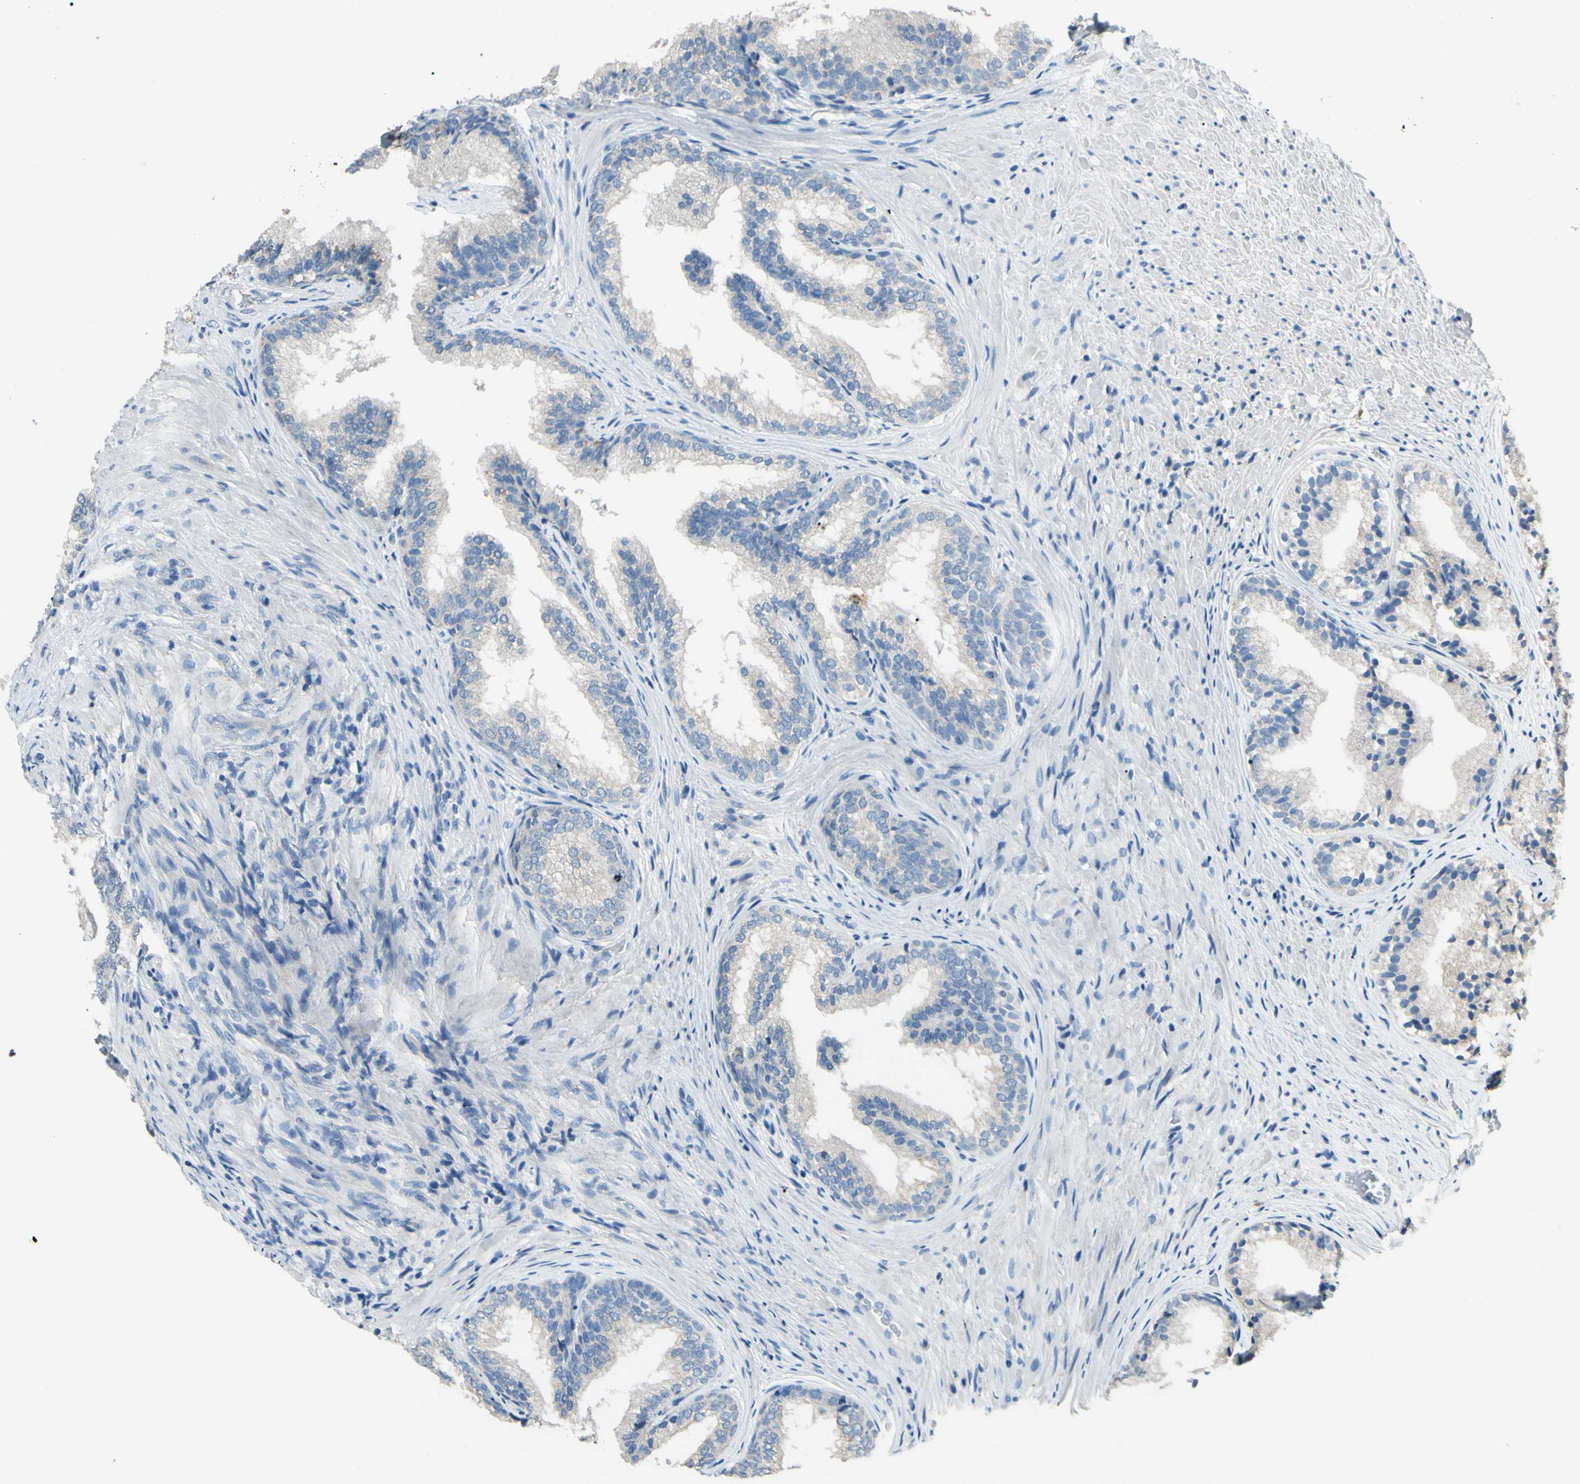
{"staining": {"intensity": "weak", "quantity": "<25%", "location": "cytoplasmic/membranous"}, "tissue": "prostate", "cell_type": "Glandular cells", "image_type": "normal", "snomed": [{"axis": "morphology", "description": "Normal tissue, NOS"}, {"axis": "topography", "description": "Prostate"}], "caption": "Glandular cells are negative for protein expression in unremarkable human prostate. Brightfield microscopy of immunohistochemistry (IHC) stained with DAB (3,3'-diaminobenzidine) (brown) and hematoxylin (blue), captured at high magnification.", "gene": "CDH10", "patient": {"sex": "male", "age": 76}}